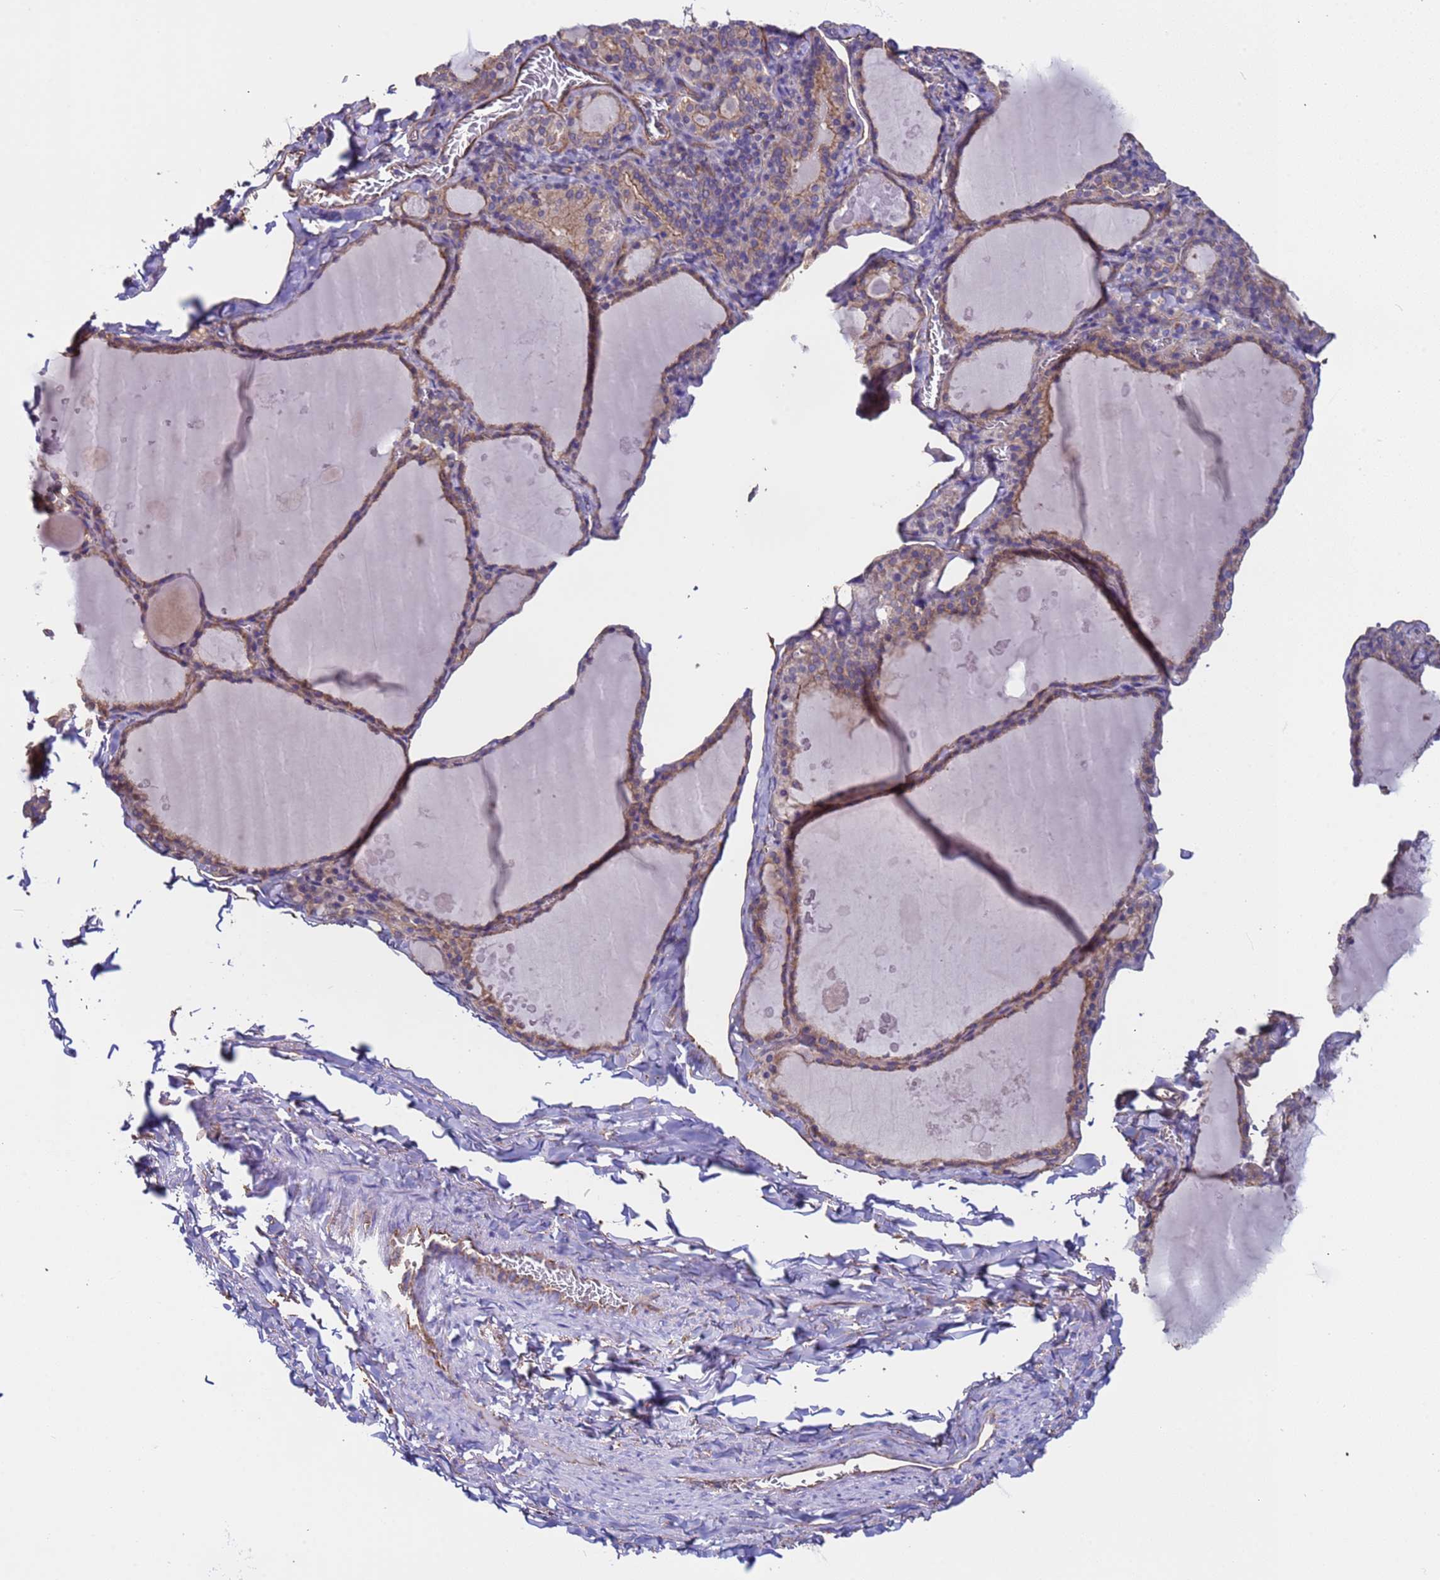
{"staining": {"intensity": "moderate", "quantity": ">75%", "location": "cytoplasmic/membranous"}, "tissue": "thyroid gland", "cell_type": "Glandular cells", "image_type": "normal", "snomed": [{"axis": "morphology", "description": "Normal tissue, NOS"}, {"axis": "topography", "description": "Thyroid gland"}], "caption": "Immunohistochemistry of benign thyroid gland reveals medium levels of moderate cytoplasmic/membranous expression in about >75% of glandular cells. Nuclei are stained in blue.", "gene": "ZNF248", "patient": {"sex": "male", "age": 56}}